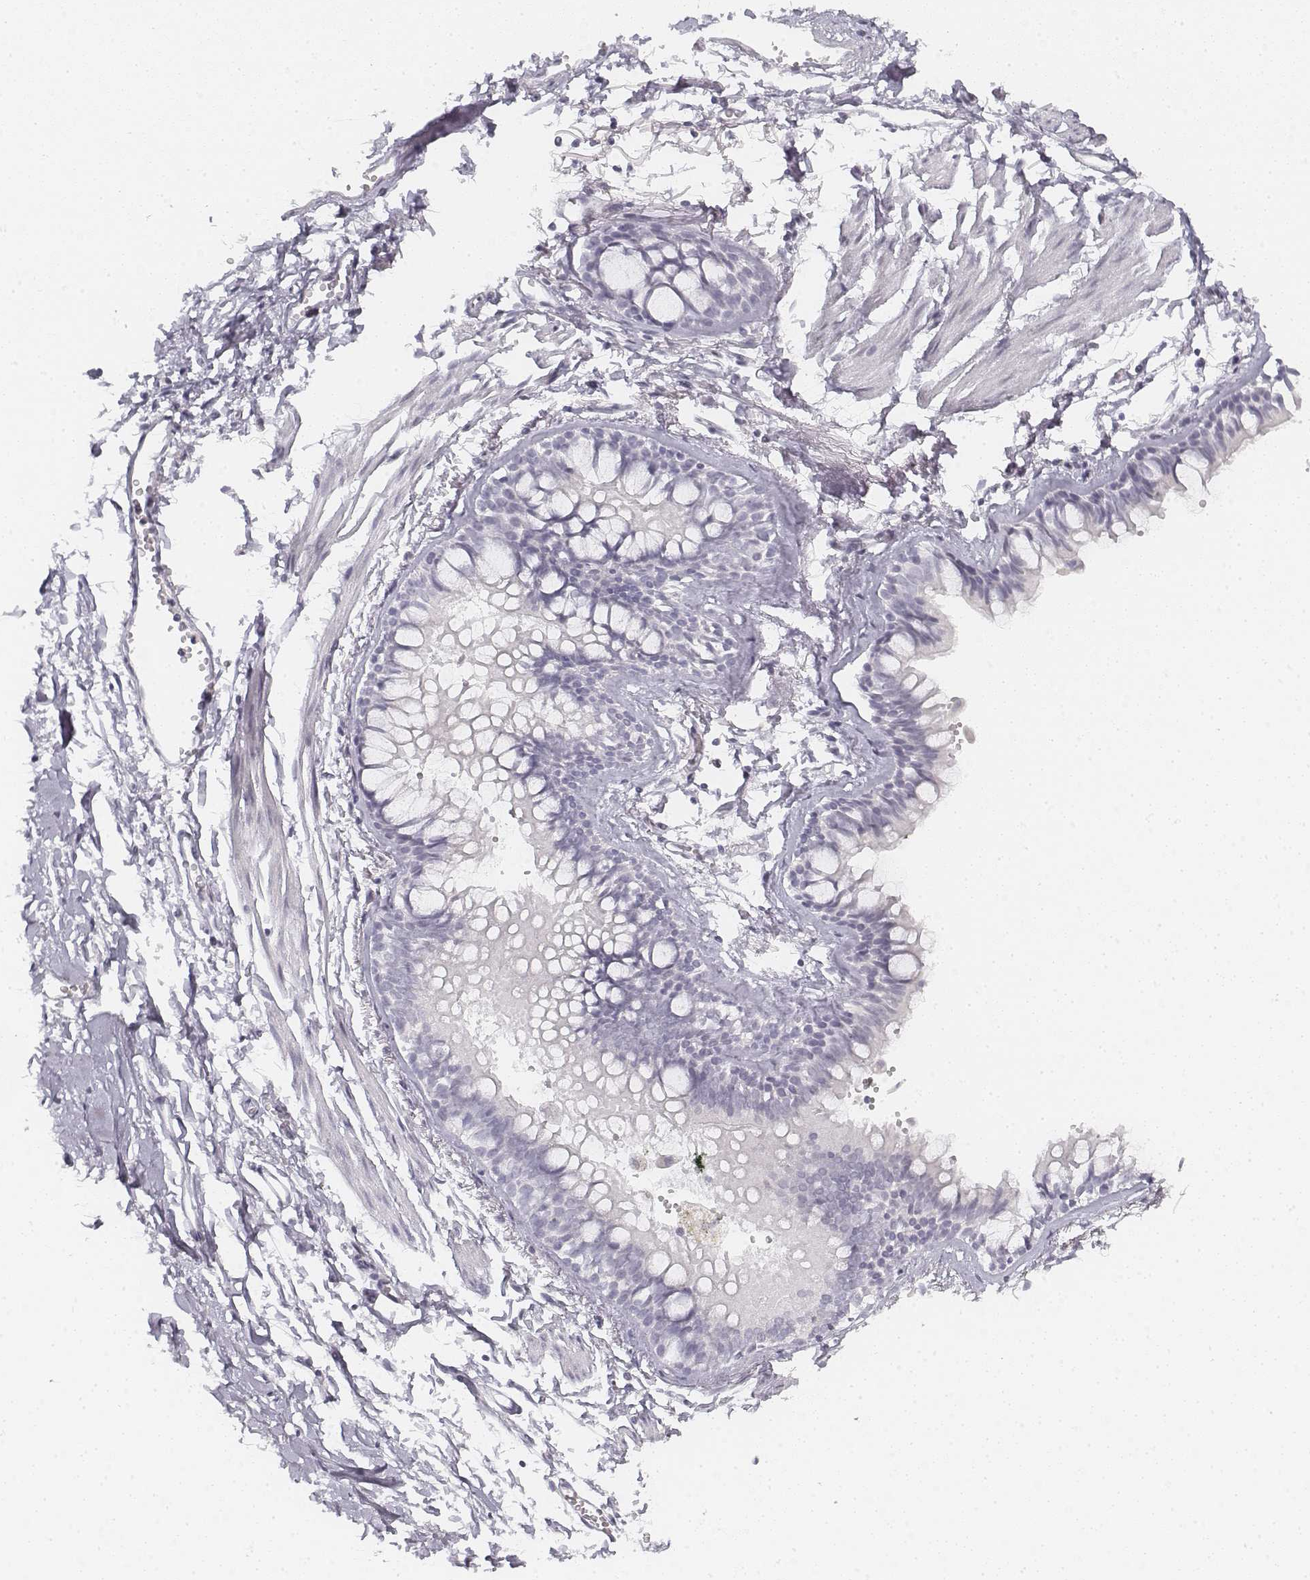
{"staining": {"intensity": "negative", "quantity": "none", "location": "none"}, "tissue": "bronchus", "cell_type": "Respiratory epithelial cells", "image_type": "normal", "snomed": [{"axis": "morphology", "description": "Normal tissue, NOS"}, {"axis": "topography", "description": "Cartilage tissue"}, {"axis": "topography", "description": "Bronchus"}], "caption": "The image demonstrates no significant positivity in respiratory epithelial cells of bronchus.", "gene": "KRTAP2", "patient": {"sex": "female", "age": 59}}